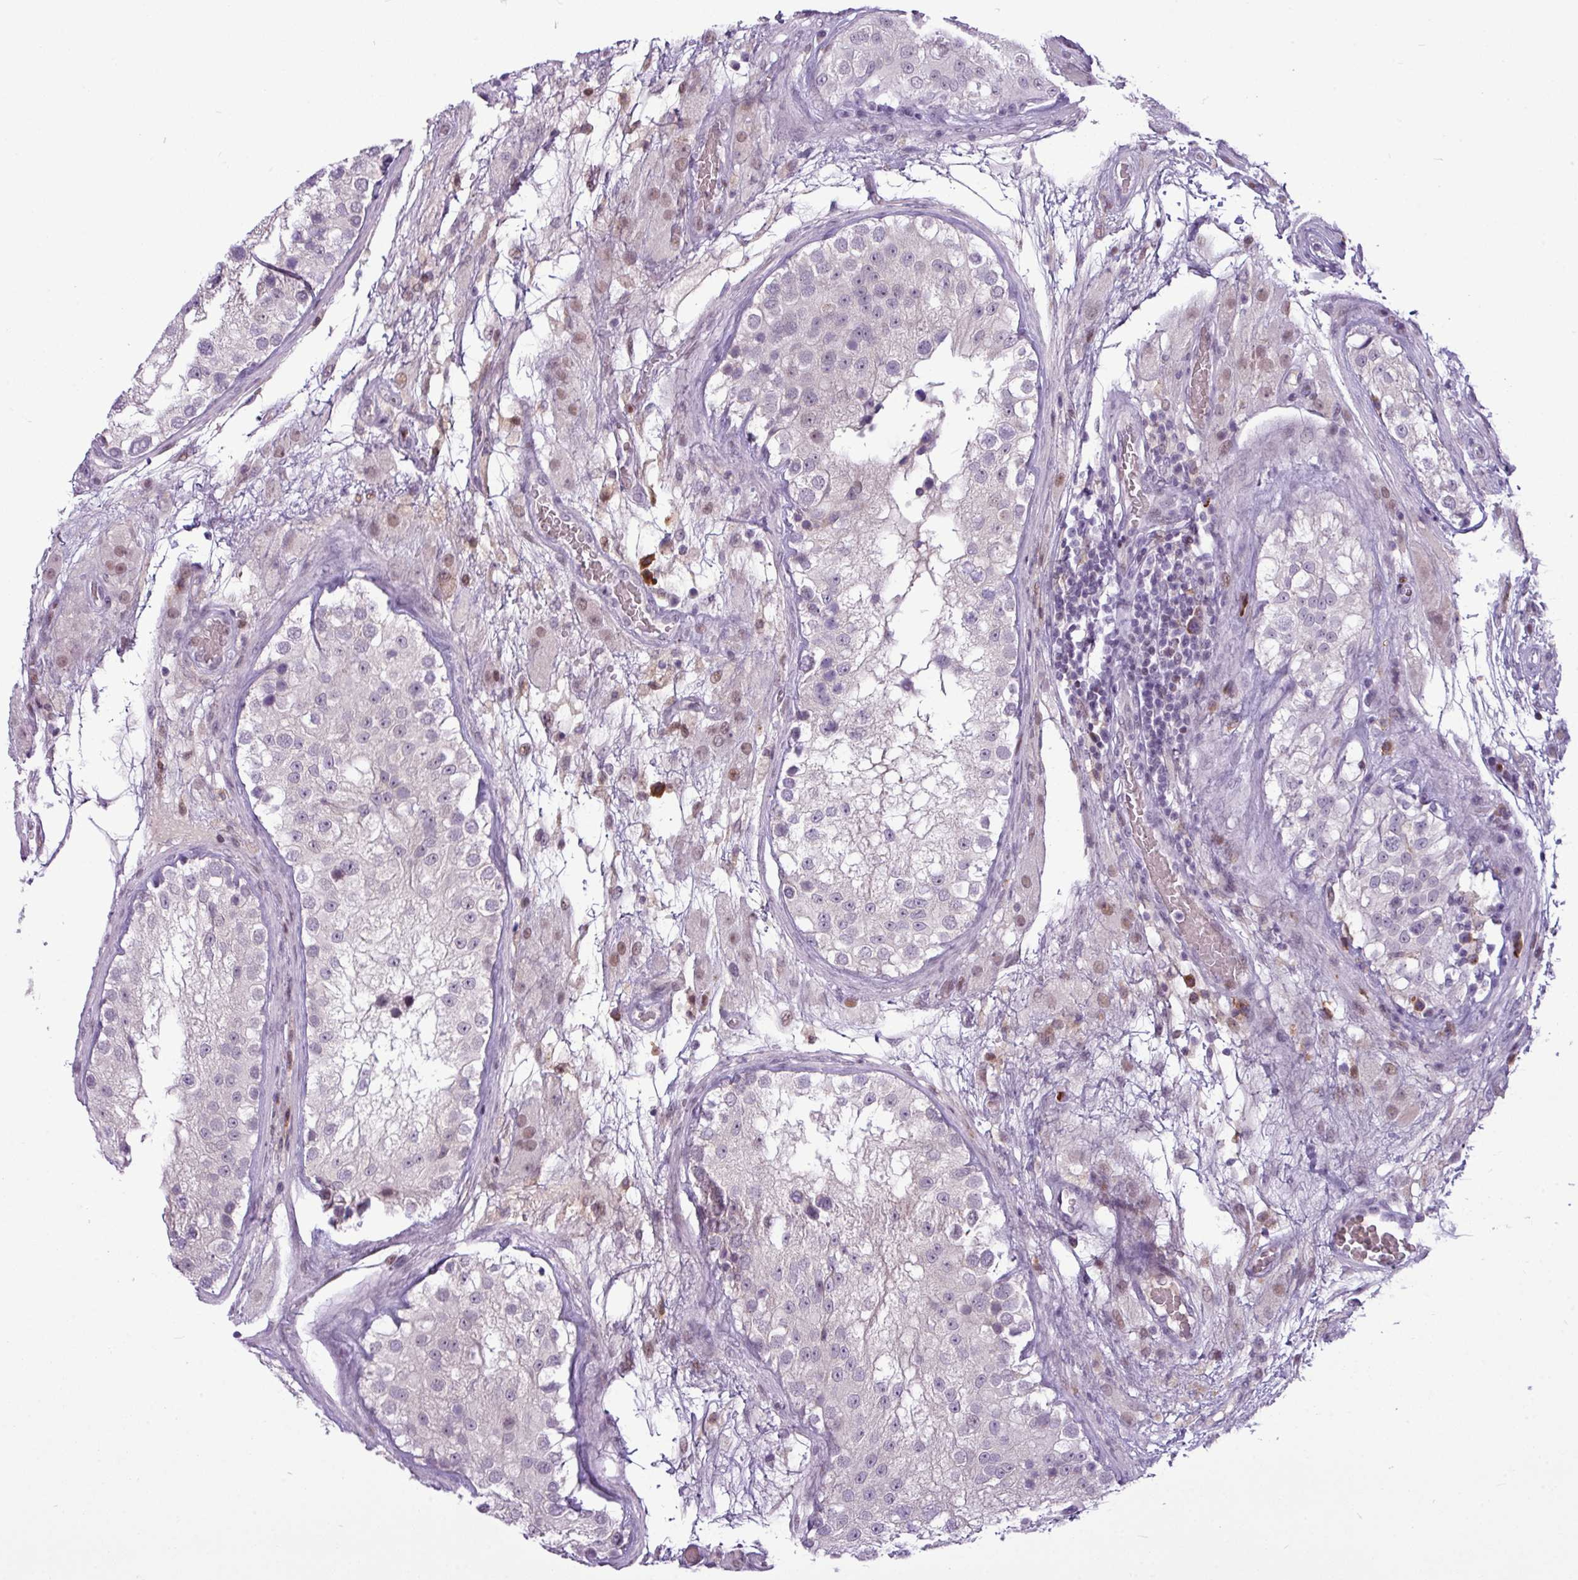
{"staining": {"intensity": "negative", "quantity": "none", "location": "none"}, "tissue": "testis", "cell_type": "Cells in seminiferous ducts", "image_type": "normal", "snomed": [{"axis": "morphology", "description": "Normal tissue, NOS"}, {"axis": "topography", "description": "Testis"}], "caption": "Cells in seminiferous ducts are negative for protein expression in benign human testis. The staining was performed using DAB (3,3'-diaminobenzidine) to visualize the protein expression in brown, while the nuclei were stained in blue with hematoxylin (Magnification: 20x).", "gene": "SLC66A2", "patient": {"sex": "male", "age": 26}}